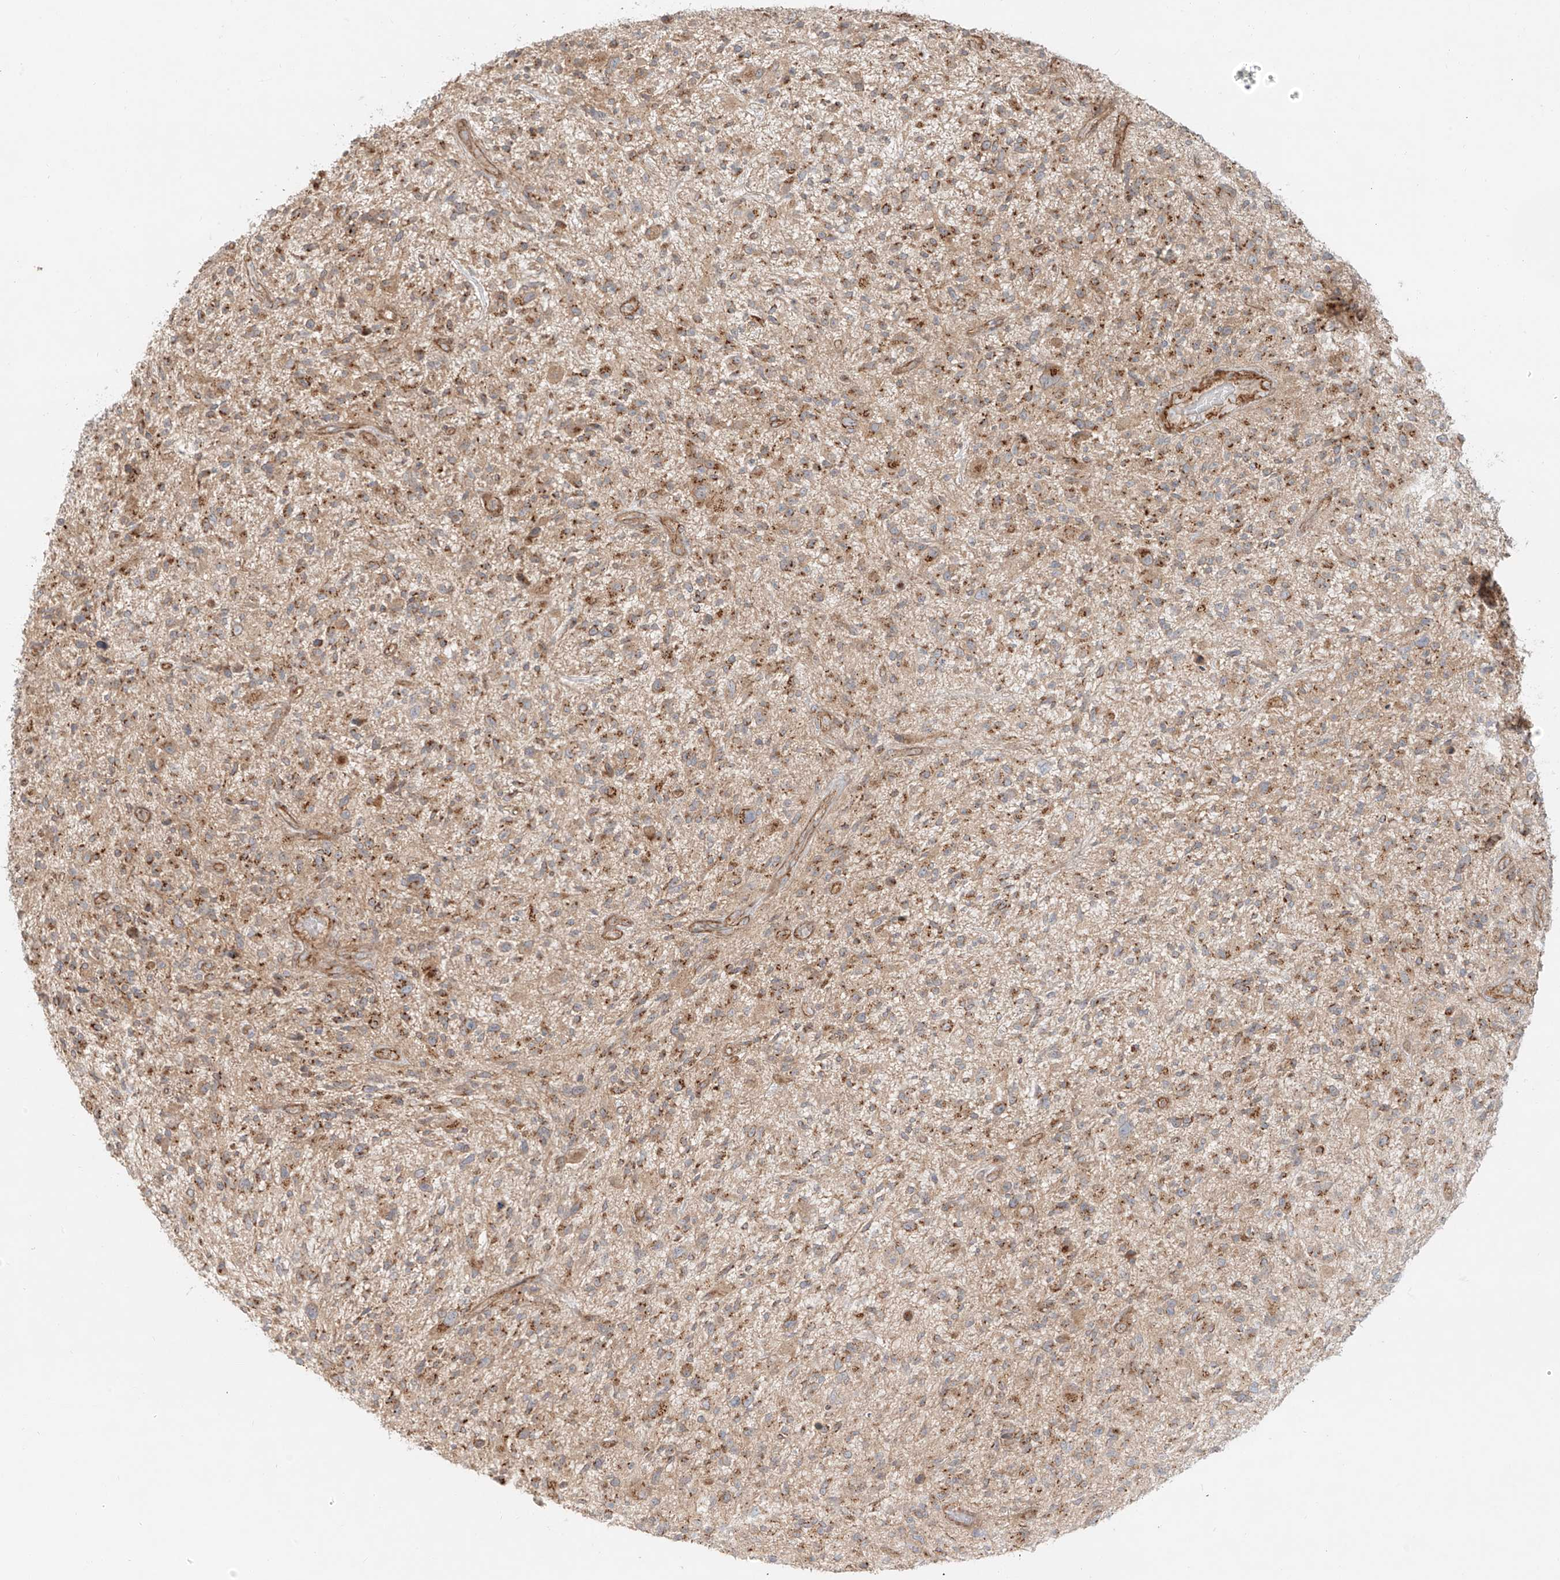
{"staining": {"intensity": "moderate", "quantity": ">75%", "location": "cytoplasmic/membranous"}, "tissue": "glioma", "cell_type": "Tumor cells", "image_type": "cancer", "snomed": [{"axis": "morphology", "description": "Glioma, malignant, High grade"}, {"axis": "topography", "description": "Brain"}], "caption": "Moderate cytoplasmic/membranous protein expression is seen in about >75% of tumor cells in malignant glioma (high-grade). (brown staining indicates protein expression, while blue staining denotes nuclei).", "gene": "ZNF287", "patient": {"sex": "male", "age": 47}}